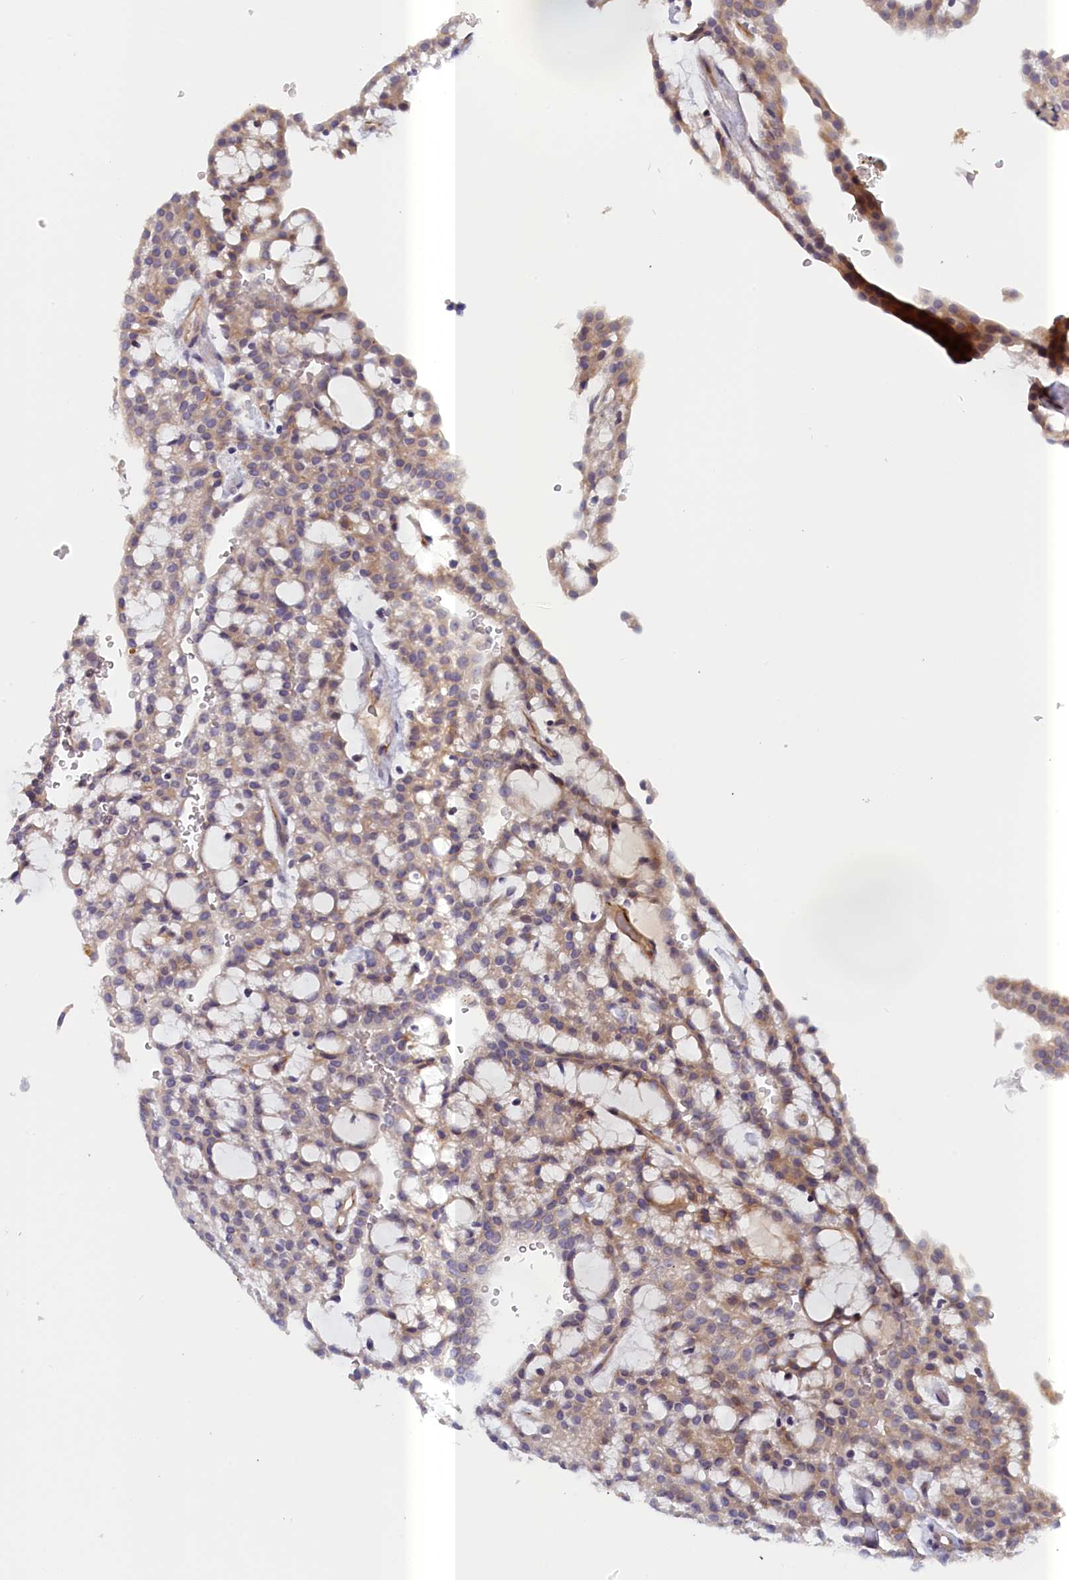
{"staining": {"intensity": "moderate", "quantity": "<25%", "location": "cytoplasmic/membranous"}, "tissue": "renal cancer", "cell_type": "Tumor cells", "image_type": "cancer", "snomed": [{"axis": "morphology", "description": "Adenocarcinoma, NOS"}, {"axis": "topography", "description": "Kidney"}], "caption": "The image demonstrates staining of renal cancer (adenocarcinoma), revealing moderate cytoplasmic/membranous protein positivity (brown color) within tumor cells.", "gene": "IGFALS", "patient": {"sex": "male", "age": 63}}